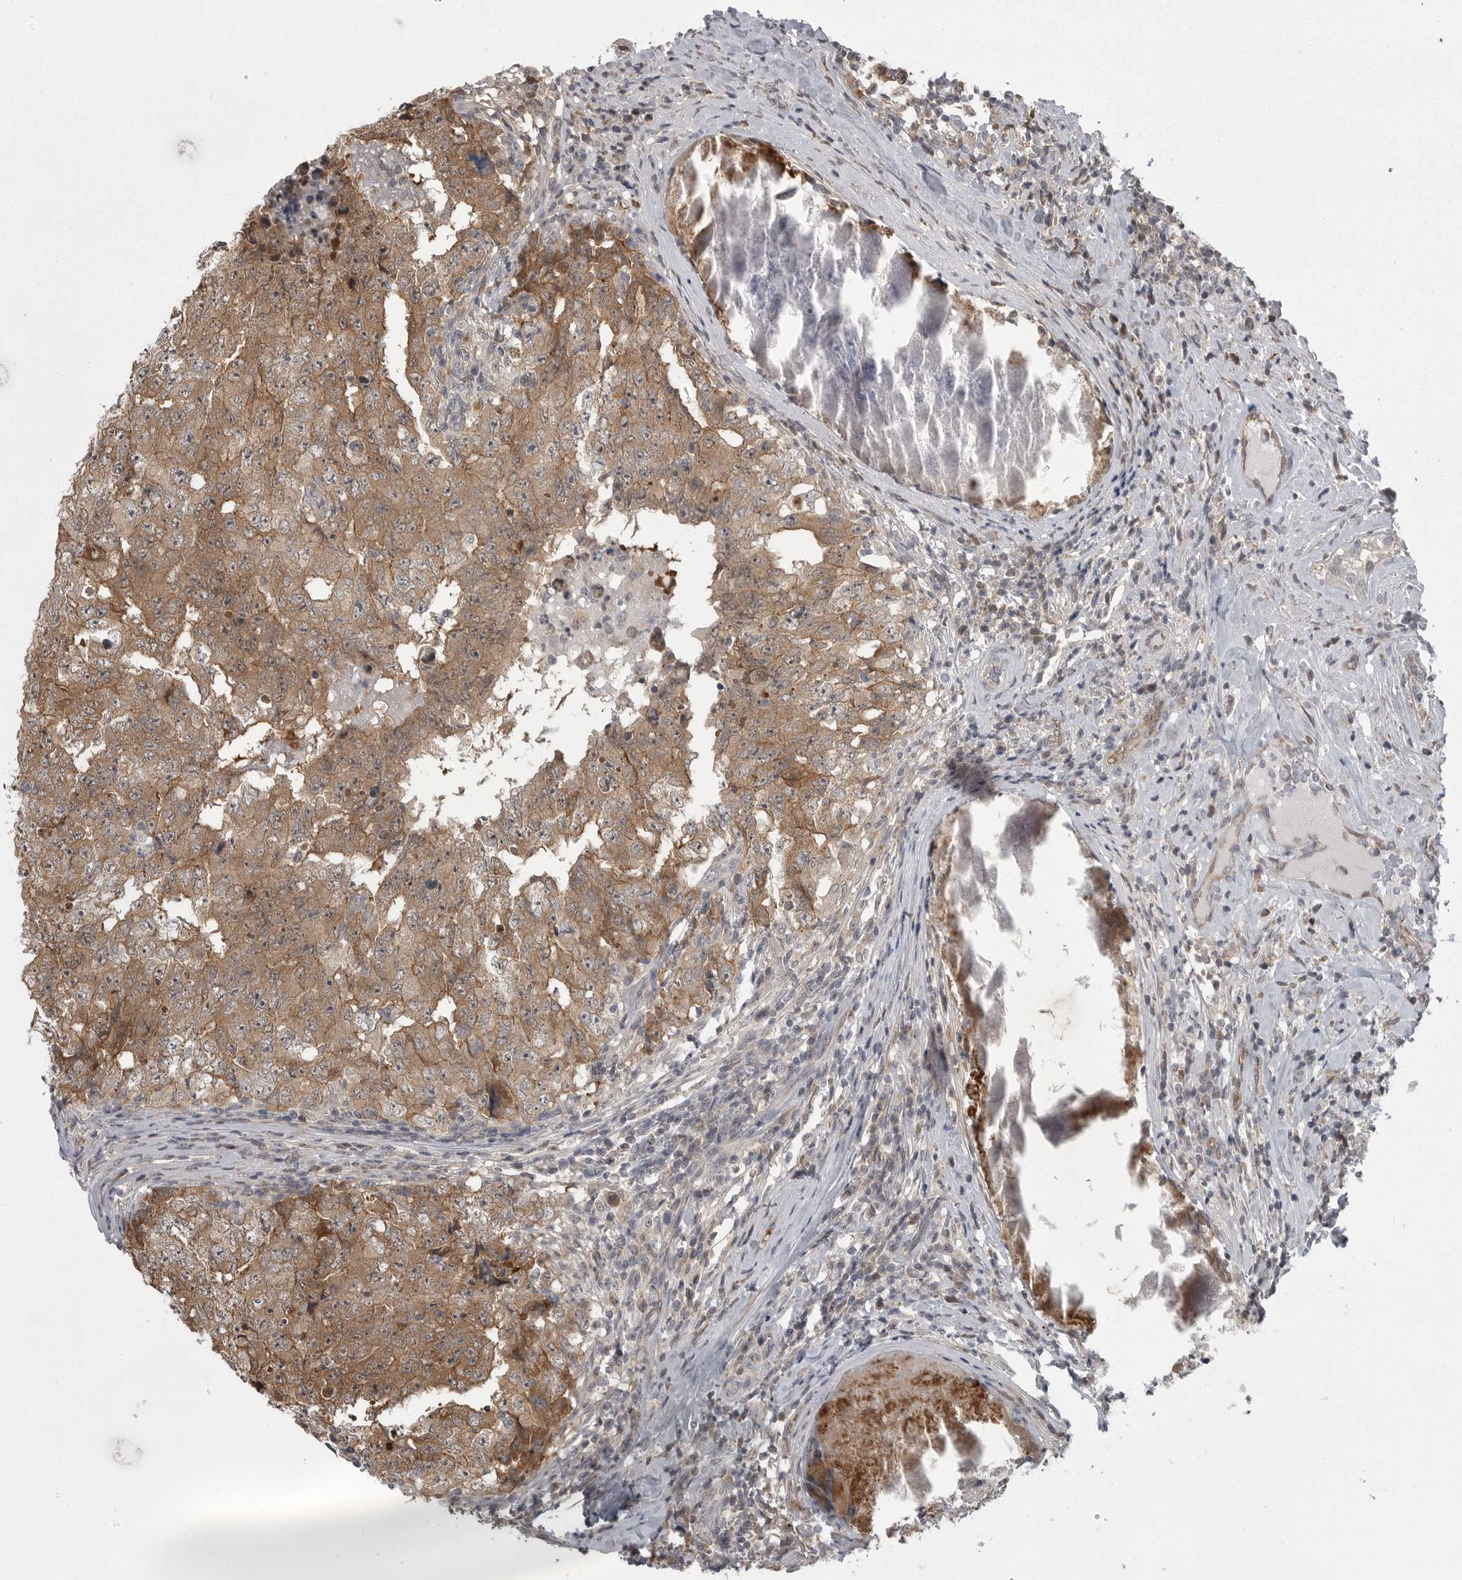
{"staining": {"intensity": "moderate", "quantity": ">75%", "location": "cytoplasmic/membranous"}, "tissue": "testis cancer", "cell_type": "Tumor cells", "image_type": "cancer", "snomed": [{"axis": "morphology", "description": "Carcinoma, Embryonal, NOS"}, {"axis": "topography", "description": "Testis"}], "caption": "Immunohistochemical staining of human embryonal carcinoma (testis) displays moderate cytoplasmic/membranous protein staining in approximately >75% of tumor cells.", "gene": "PPP1R9A", "patient": {"sex": "male", "age": 26}}